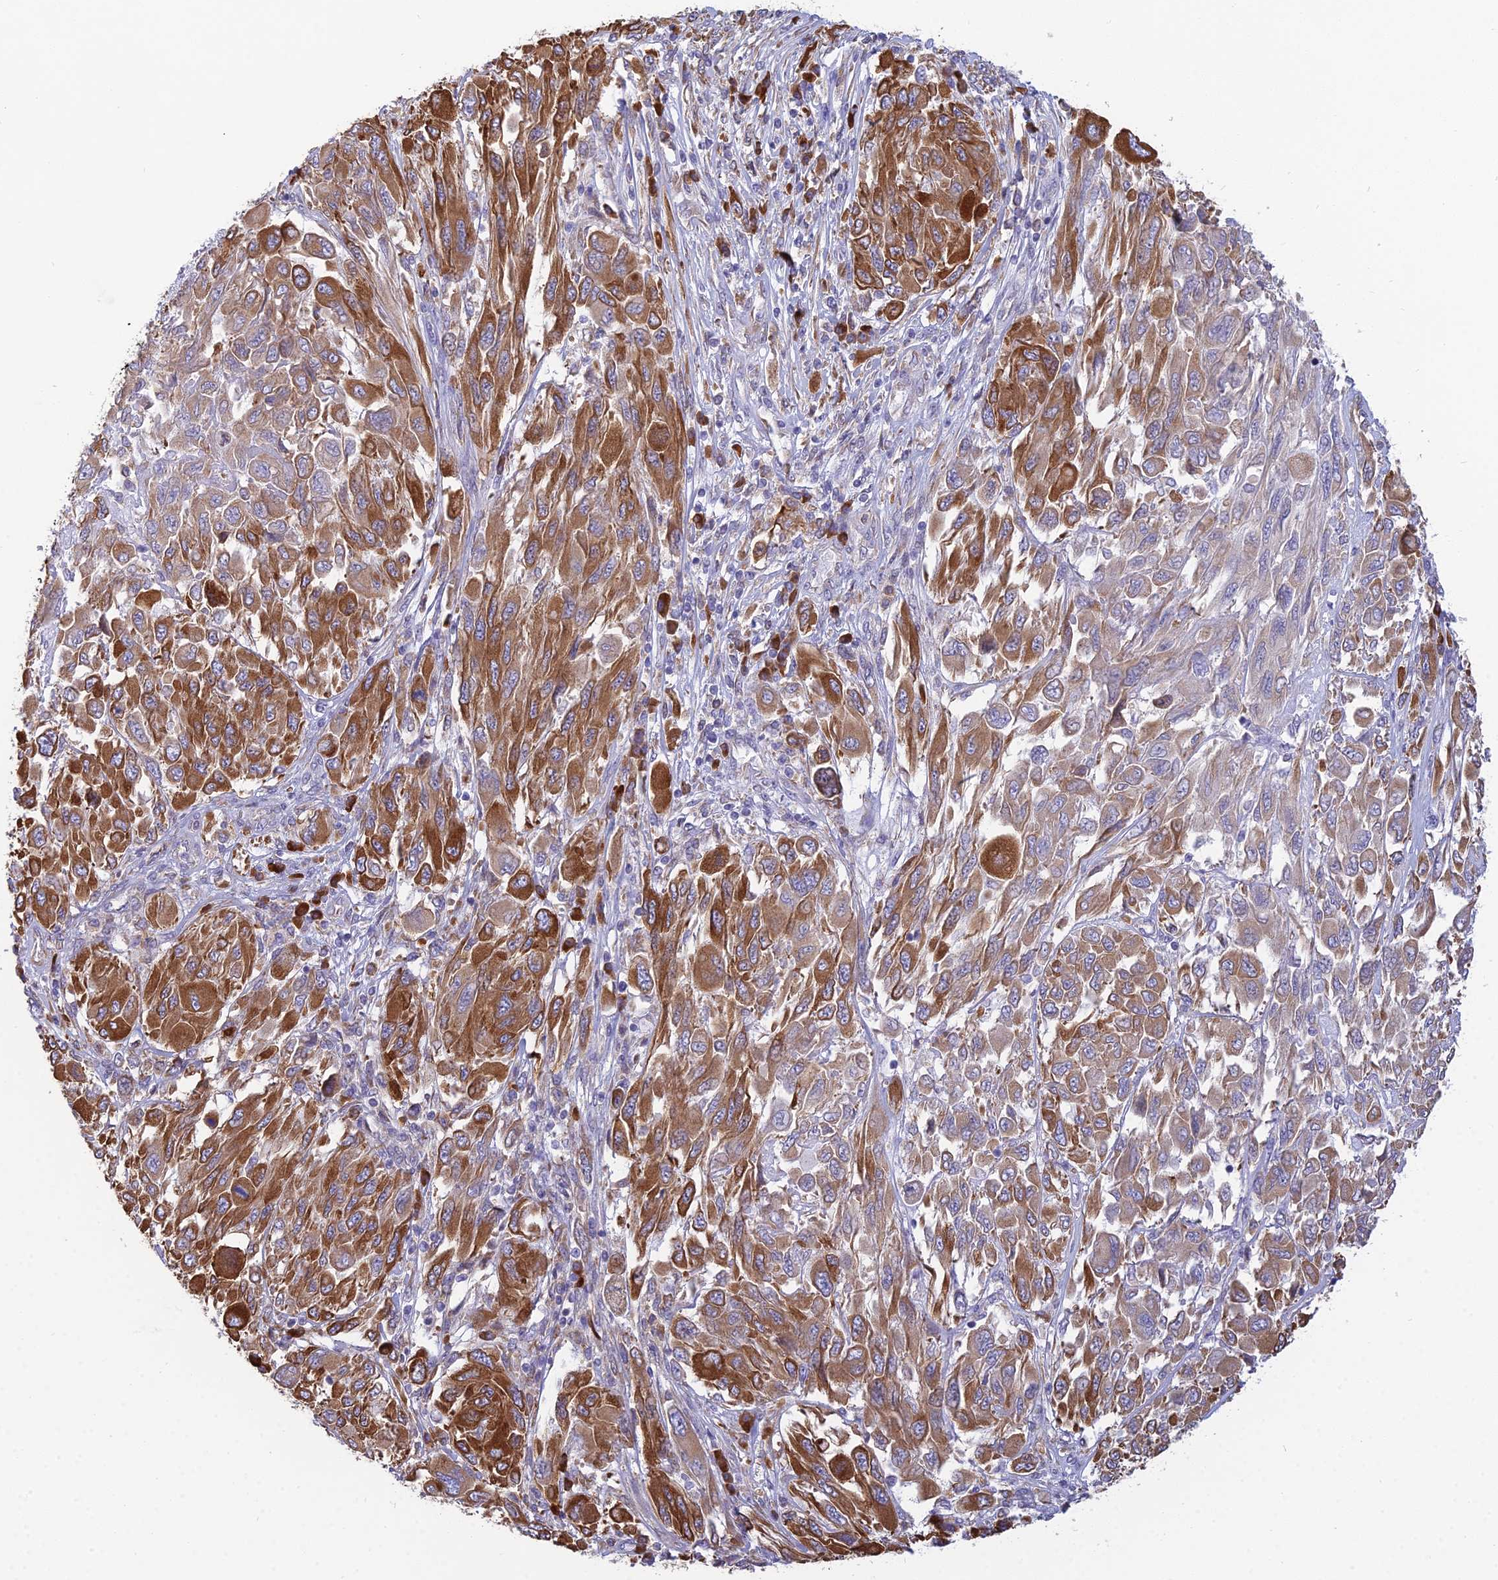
{"staining": {"intensity": "strong", "quantity": "25%-75%", "location": "cytoplasmic/membranous"}, "tissue": "melanoma", "cell_type": "Tumor cells", "image_type": "cancer", "snomed": [{"axis": "morphology", "description": "Malignant melanoma, NOS"}, {"axis": "topography", "description": "Skin"}], "caption": "Brown immunohistochemical staining in human malignant melanoma reveals strong cytoplasmic/membranous positivity in approximately 25%-75% of tumor cells.", "gene": "HM13", "patient": {"sex": "female", "age": 91}}